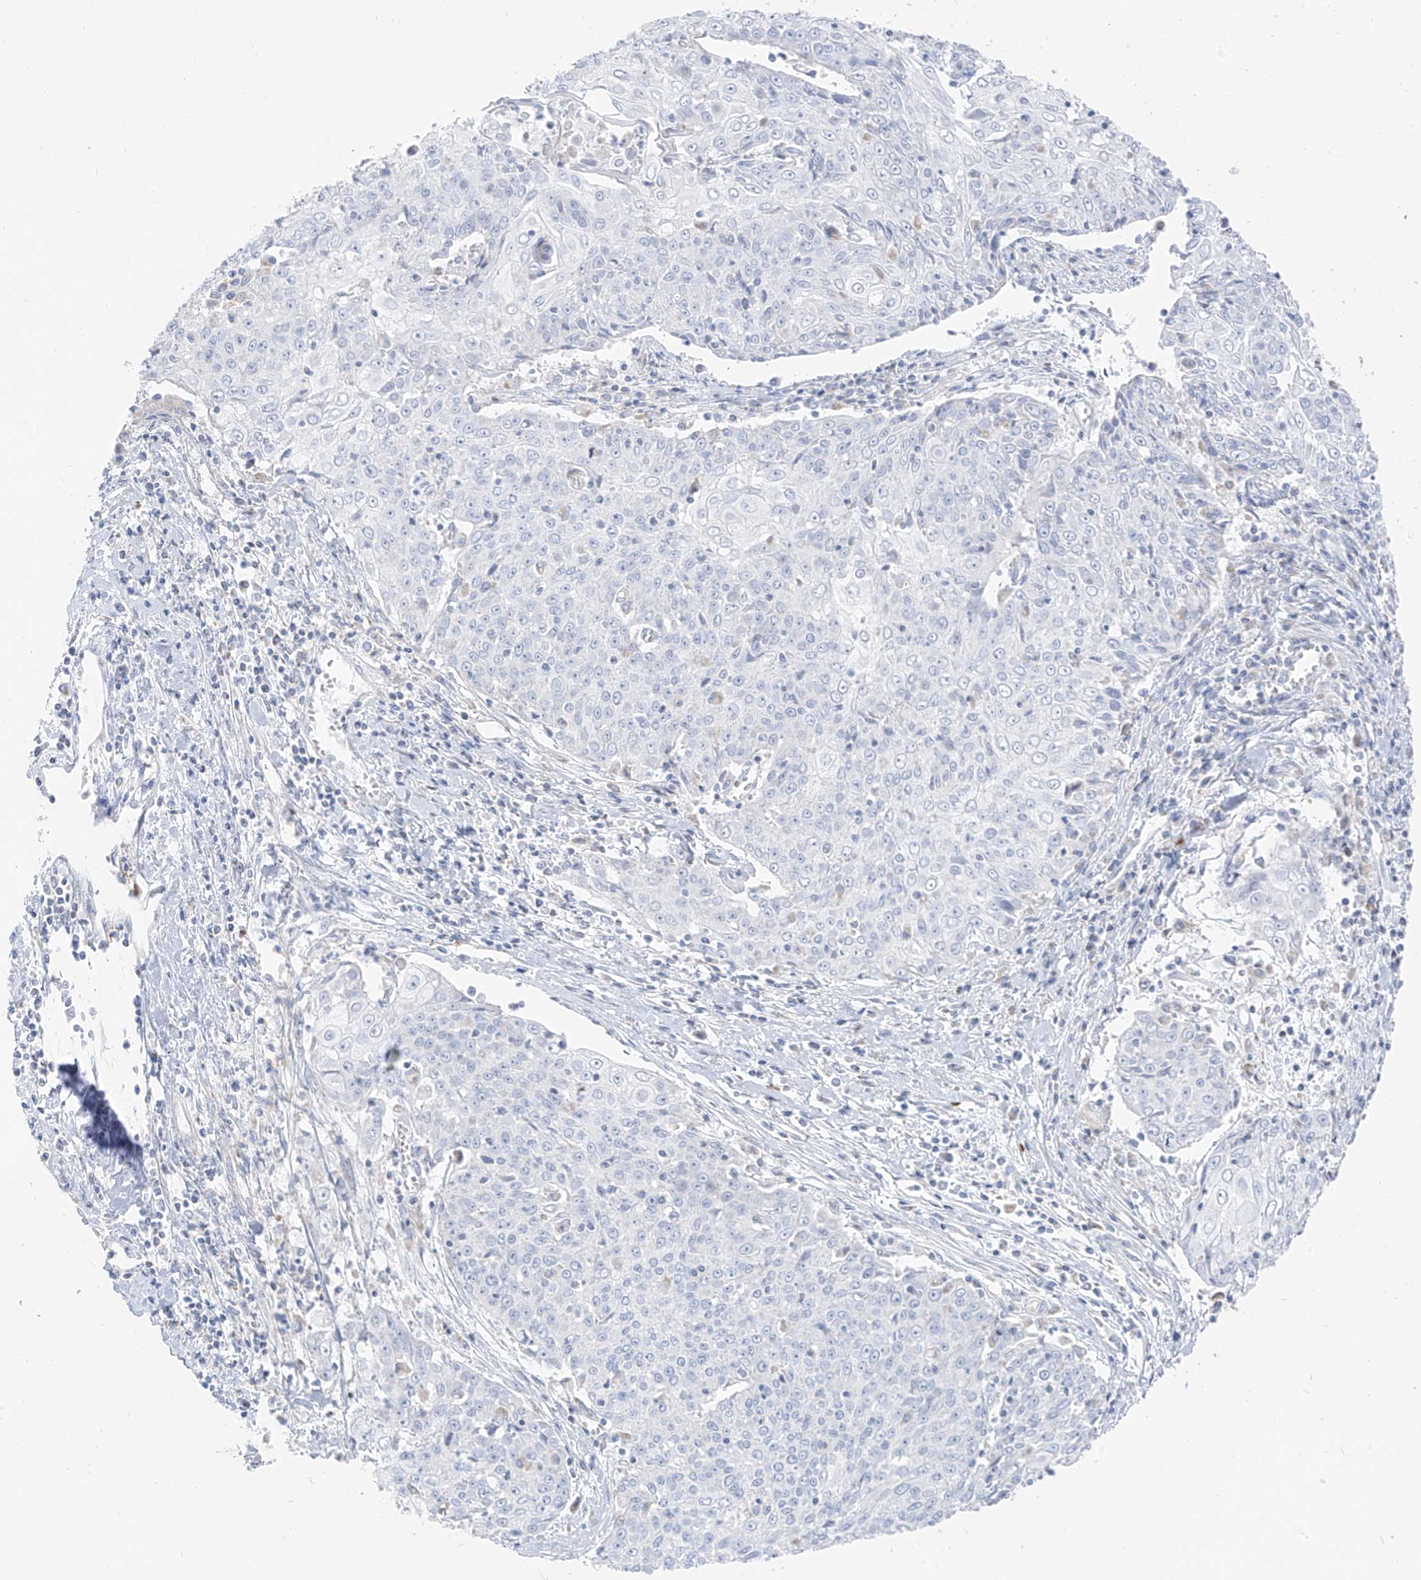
{"staining": {"intensity": "negative", "quantity": "none", "location": "none"}, "tissue": "cervical cancer", "cell_type": "Tumor cells", "image_type": "cancer", "snomed": [{"axis": "morphology", "description": "Squamous cell carcinoma, NOS"}, {"axis": "topography", "description": "Cervix"}], "caption": "There is no significant expression in tumor cells of cervical squamous cell carcinoma.", "gene": "ETHE1", "patient": {"sex": "female", "age": 48}}